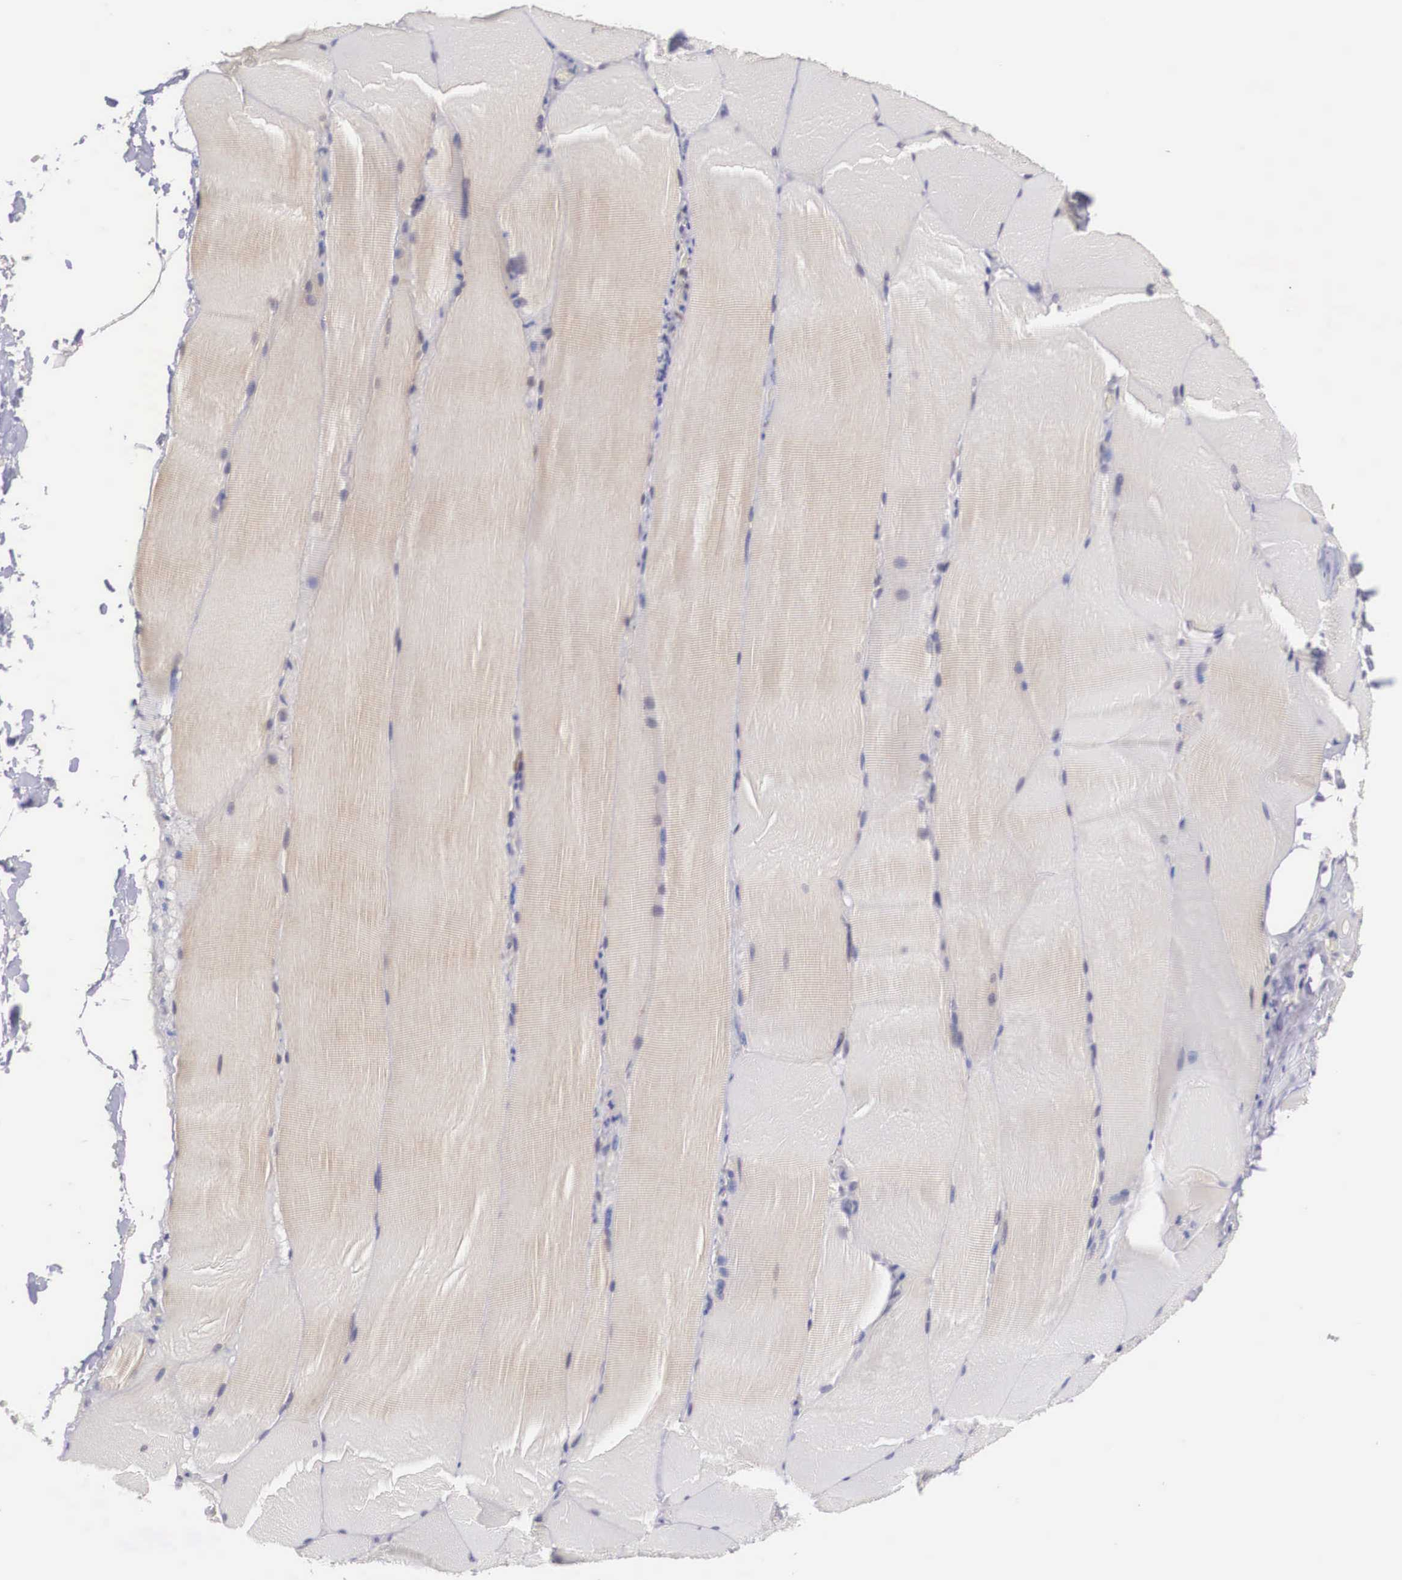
{"staining": {"intensity": "weak", "quantity": ">75%", "location": "cytoplasmic/membranous"}, "tissue": "skeletal muscle", "cell_type": "Myocytes", "image_type": "normal", "snomed": [{"axis": "morphology", "description": "Normal tissue, NOS"}, {"axis": "topography", "description": "Skeletal muscle"}], "caption": "A histopathology image of skeletal muscle stained for a protein exhibits weak cytoplasmic/membranous brown staining in myocytes.", "gene": "NINL", "patient": {"sex": "male", "age": 71}}